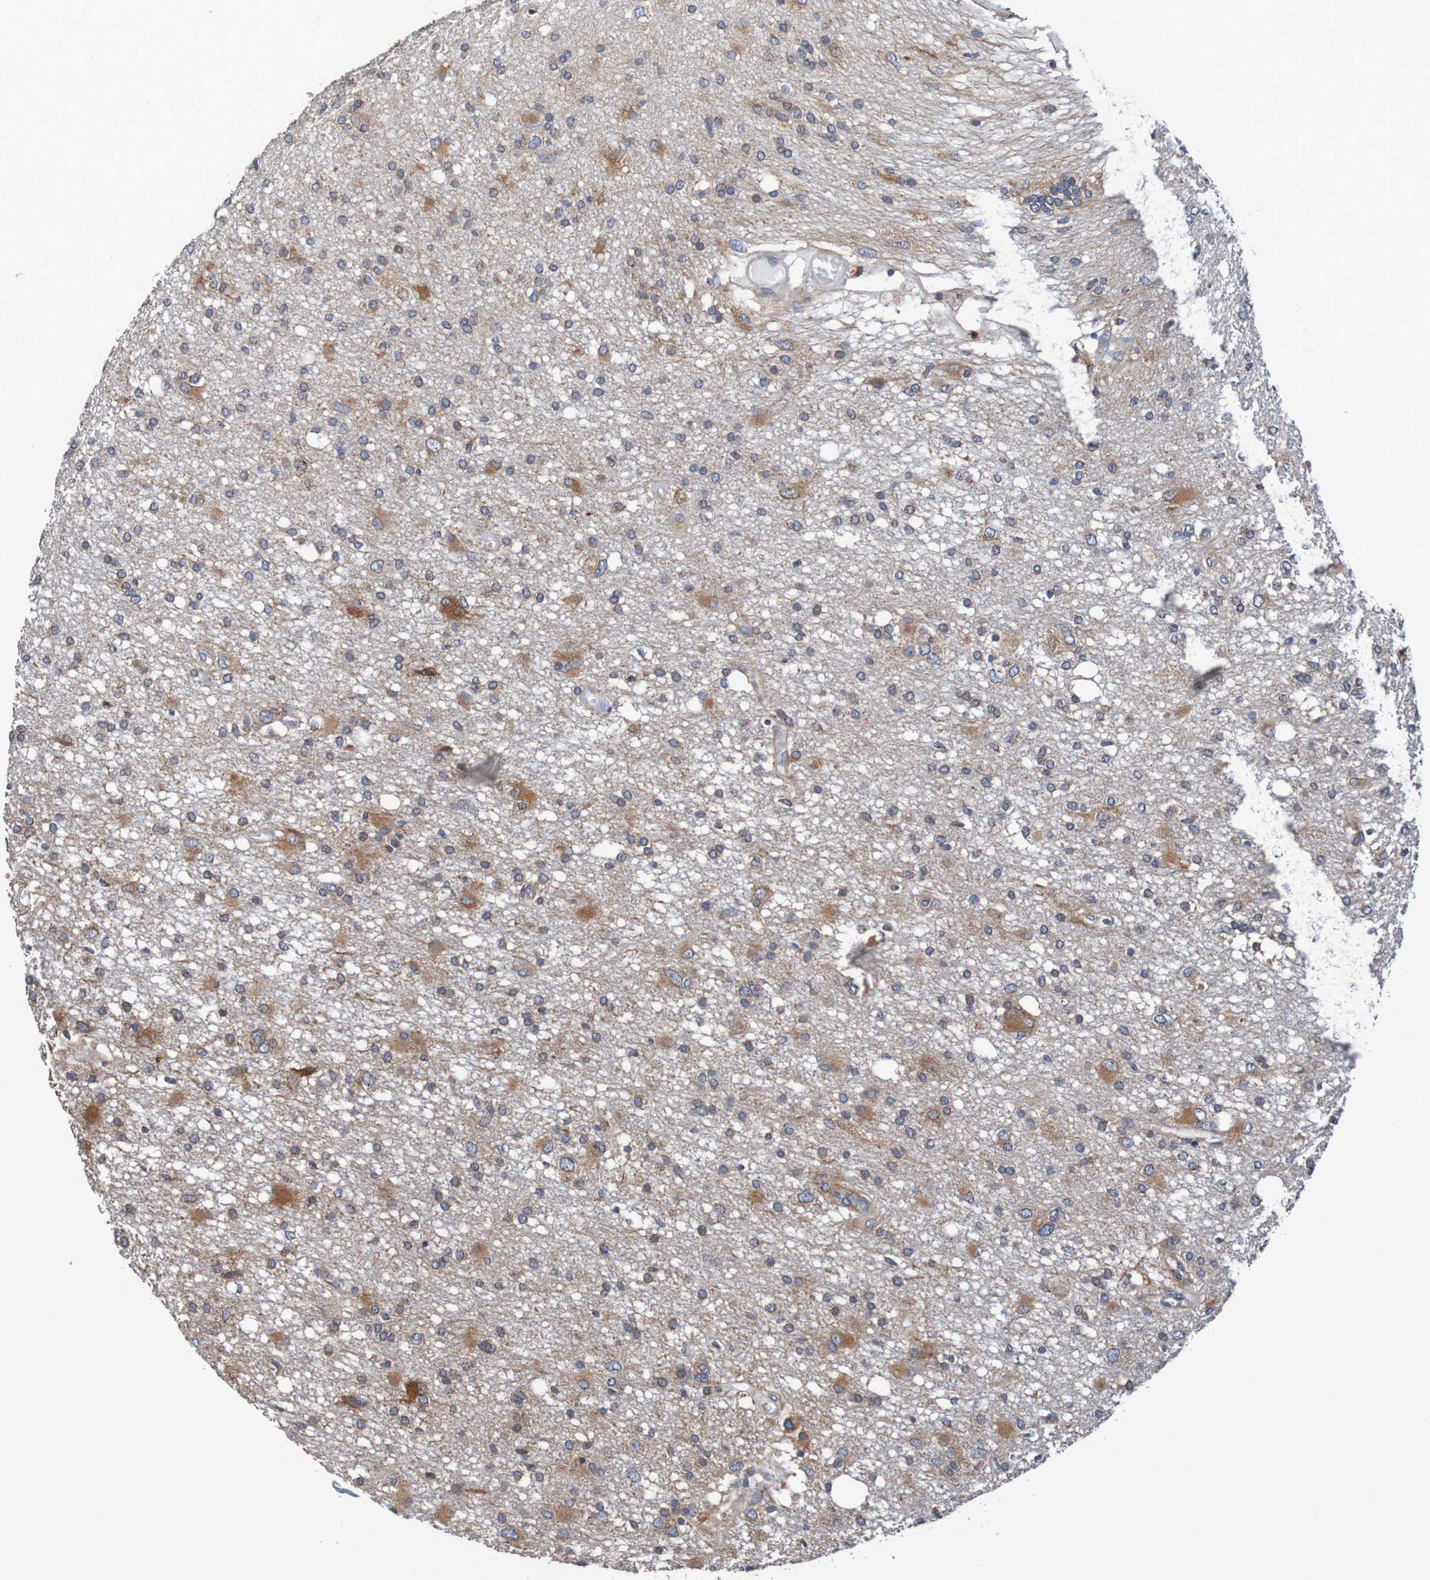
{"staining": {"intensity": "moderate", "quantity": ">75%", "location": "cytoplasmic/membranous"}, "tissue": "glioma", "cell_type": "Tumor cells", "image_type": "cancer", "snomed": [{"axis": "morphology", "description": "Glioma, malignant, High grade"}, {"axis": "topography", "description": "Brain"}], "caption": "The immunohistochemical stain highlights moderate cytoplasmic/membranous positivity in tumor cells of glioma tissue. (brown staining indicates protein expression, while blue staining denotes nuclei).", "gene": "FIBP", "patient": {"sex": "female", "age": 59}}